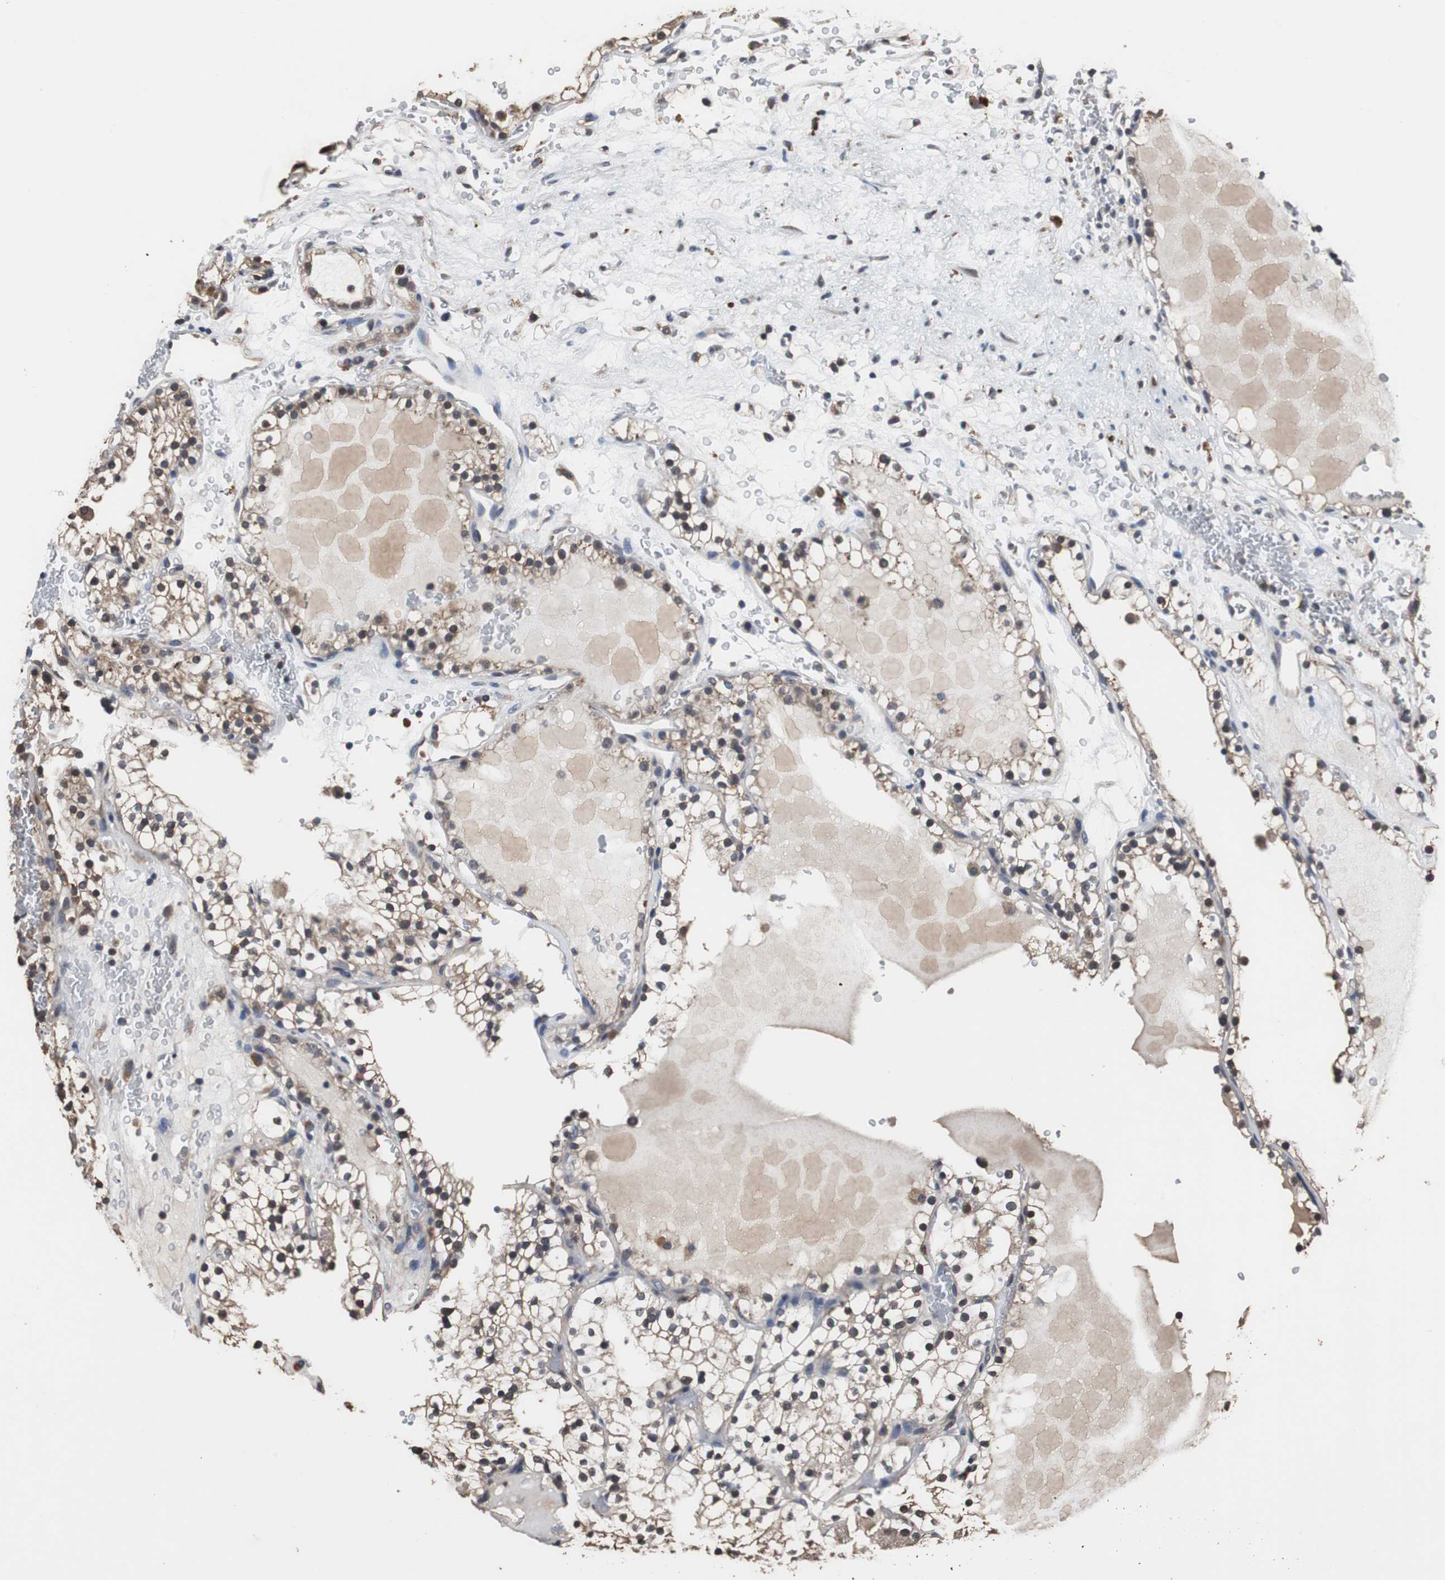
{"staining": {"intensity": "weak", "quantity": "<25%", "location": "cytoplasmic/membranous"}, "tissue": "renal cancer", "cell_type": "Tumor cells", "image_type": "cancer", "snomed": [{"axis": "morphology", "description": "Adenocarcinoma, NOS"}, {"axis": "topography", "description": "Kidney"}], "caption": "Immunohistochemistry (IHC) micrograph of human renal cancer (adenocarcinoma) stained for a protein (brown), which shows no positivity in tumor cells. The staining was performed using DAB (3,3'-diaminobenzidine) to visualize the protein expression in brown, while the nuclei were stained in blue with hematoxylin (Magnification: 20x).", "gene": "SCIMP", "patient": {"sex": "female", "age": 41}}